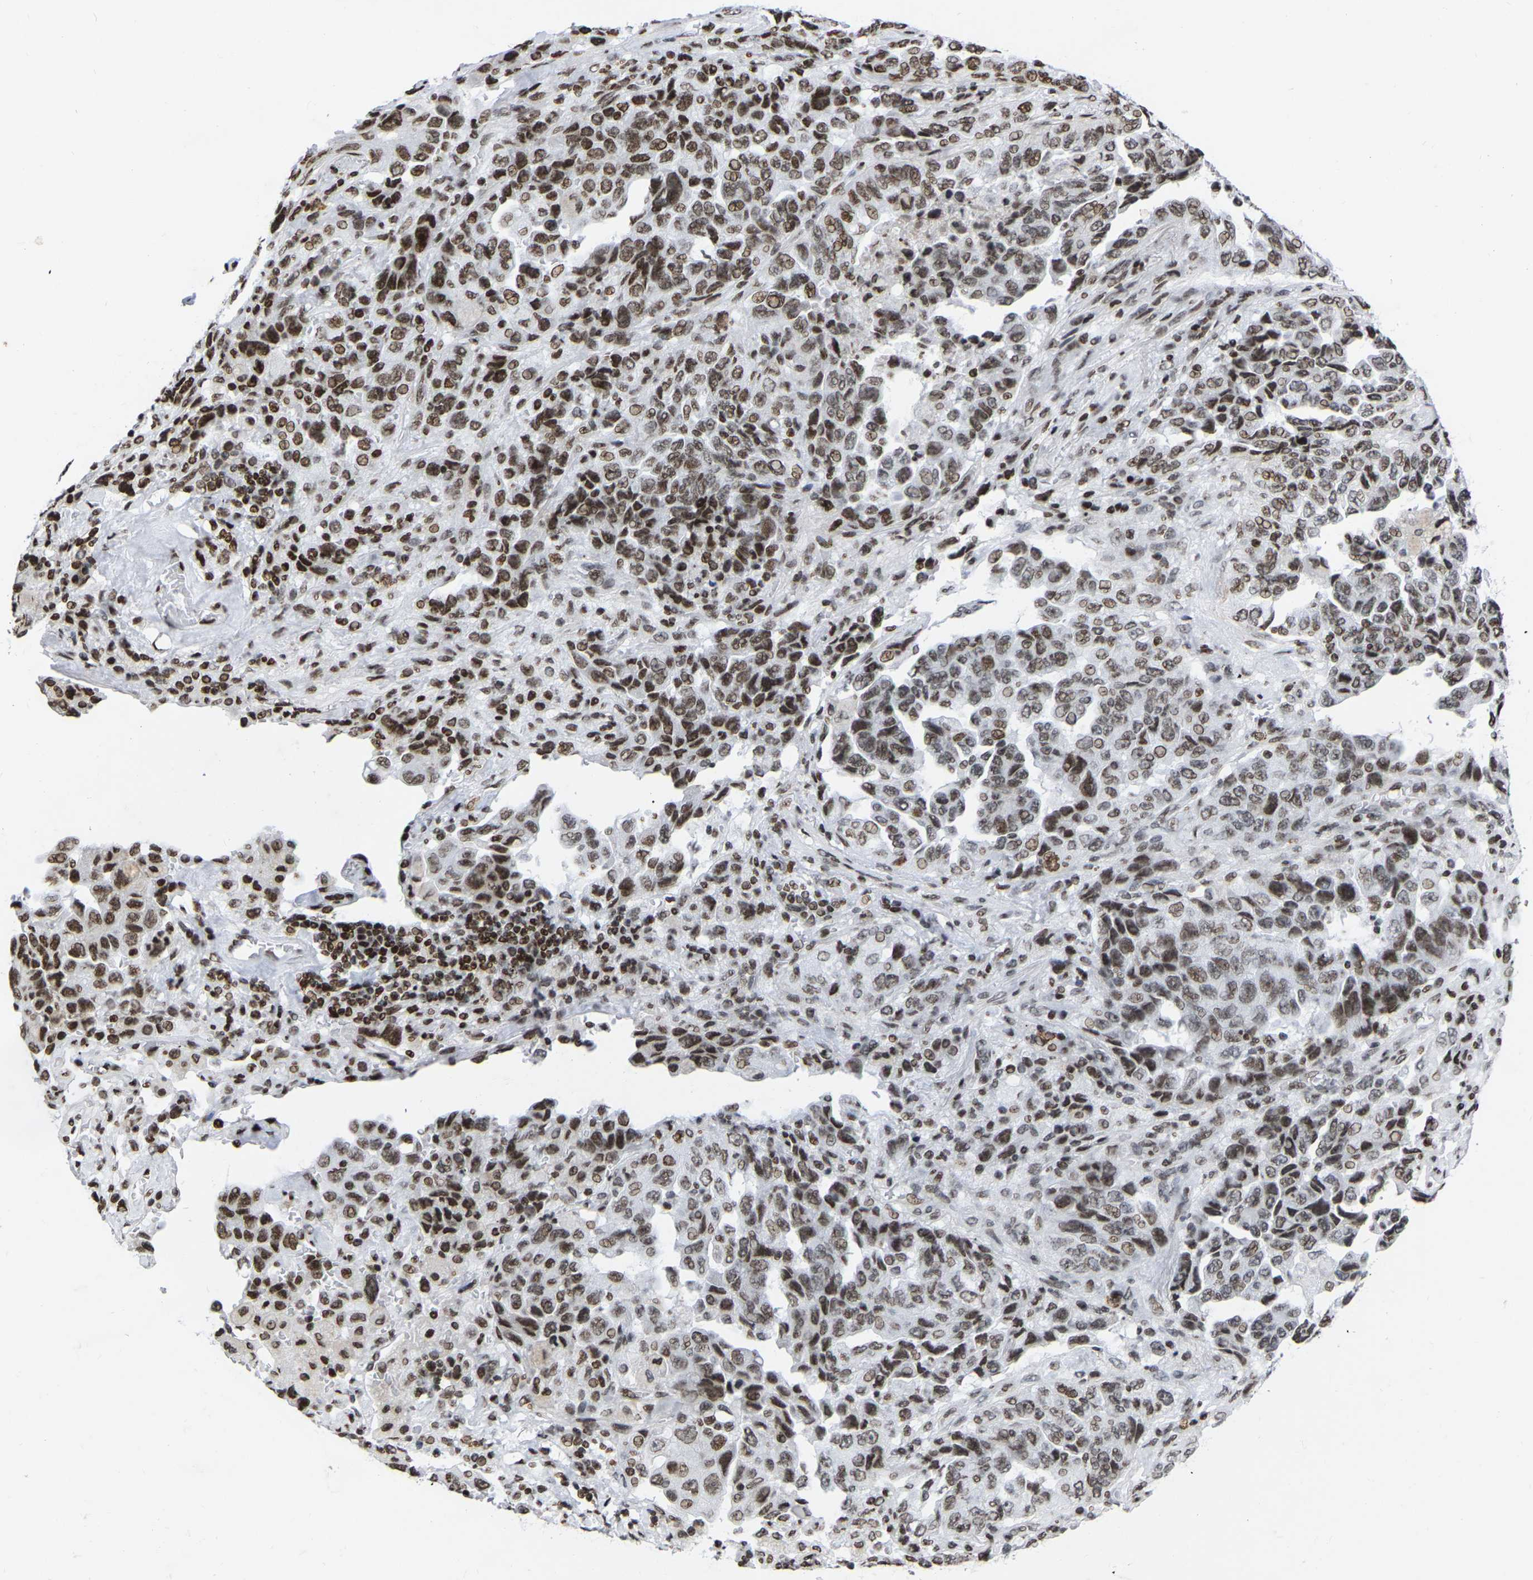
{"staining": {"intensity": "moderate", "quantity": "25%-75%", "location": "nuclear"}, "tissue": "lung cancer", "cell_type": "Tumor cells", "image_type": "cancer", "snomed": [{"axis": "morphology", "description": "Adenocarcinoma, NOS"}, {"axis": "topography", "description": "Lung"}], "caption": "Protein expression analysis of lung cancer (adenocarcinoma) displays moderate nuclear expression in about 25%-75% of tumor cells. The staining was performed using DAB (3,3'-diaminobenzidine), with brown indicating positive protein expression. Nuclei are stained blue with hematoxylin.", "gene": "PRCC", "patient": {"sex": "female", "age": 51}}